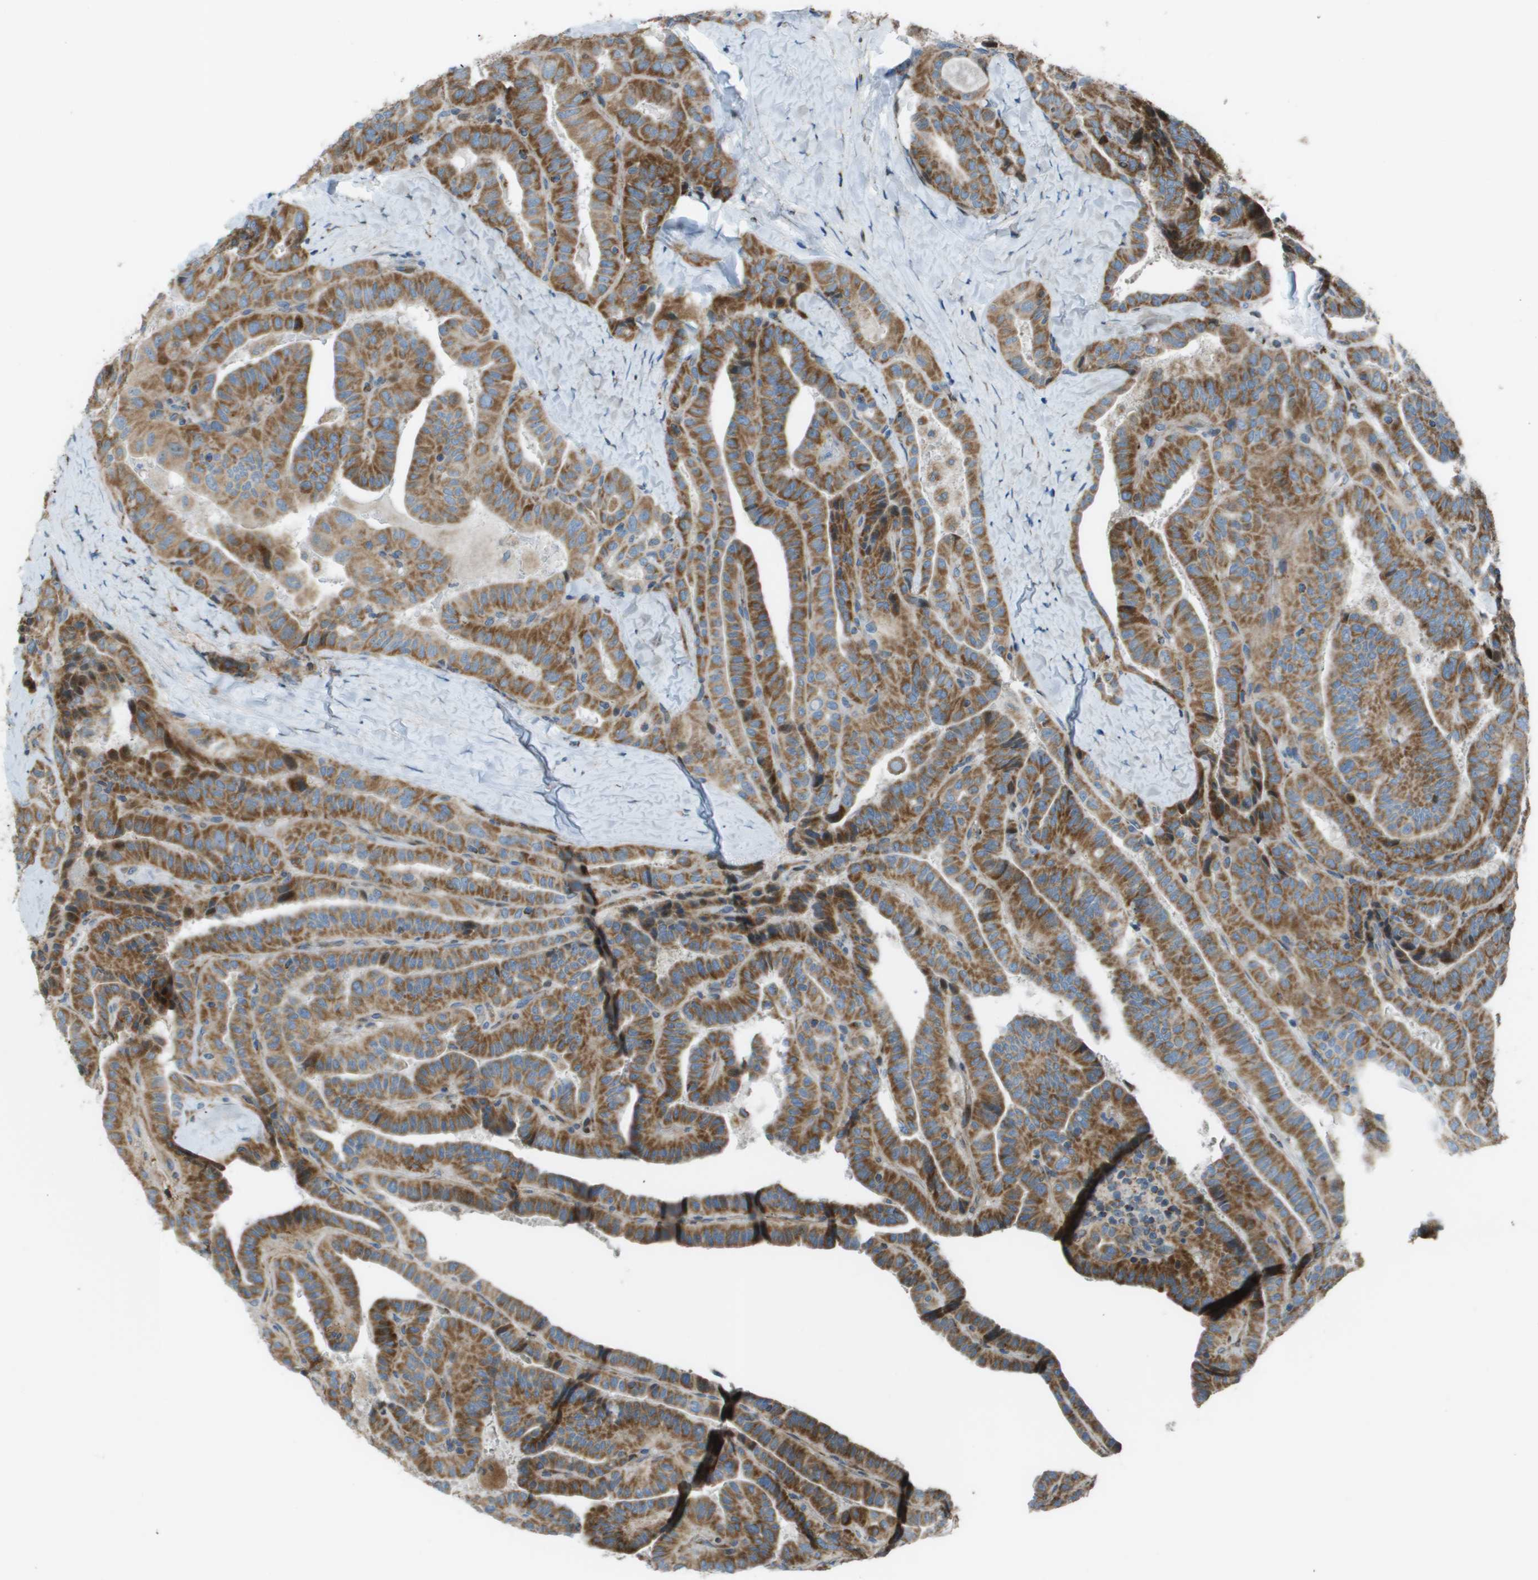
{"staining": {"intensity": "moderate", "quantity": ">75%", "location": "cytoplasmic/membranous"}, "tissue": "thyroid cancer", "cell_type": "Tumor cells", "image_type": "cancer", "snomed": [{"axis": "morphology", "description": "Papillary adenocarcinoma, NOS"}, {"axis": "topography", "description": "Thyroid gland"}], "caption": "Human thyroid cancer (papillary adenocarcinoma) stained with a protein marker shows moderate staining in tumor cells.", "gene": "MGAT3", "patient": {"sex": "male", "age": 77}}